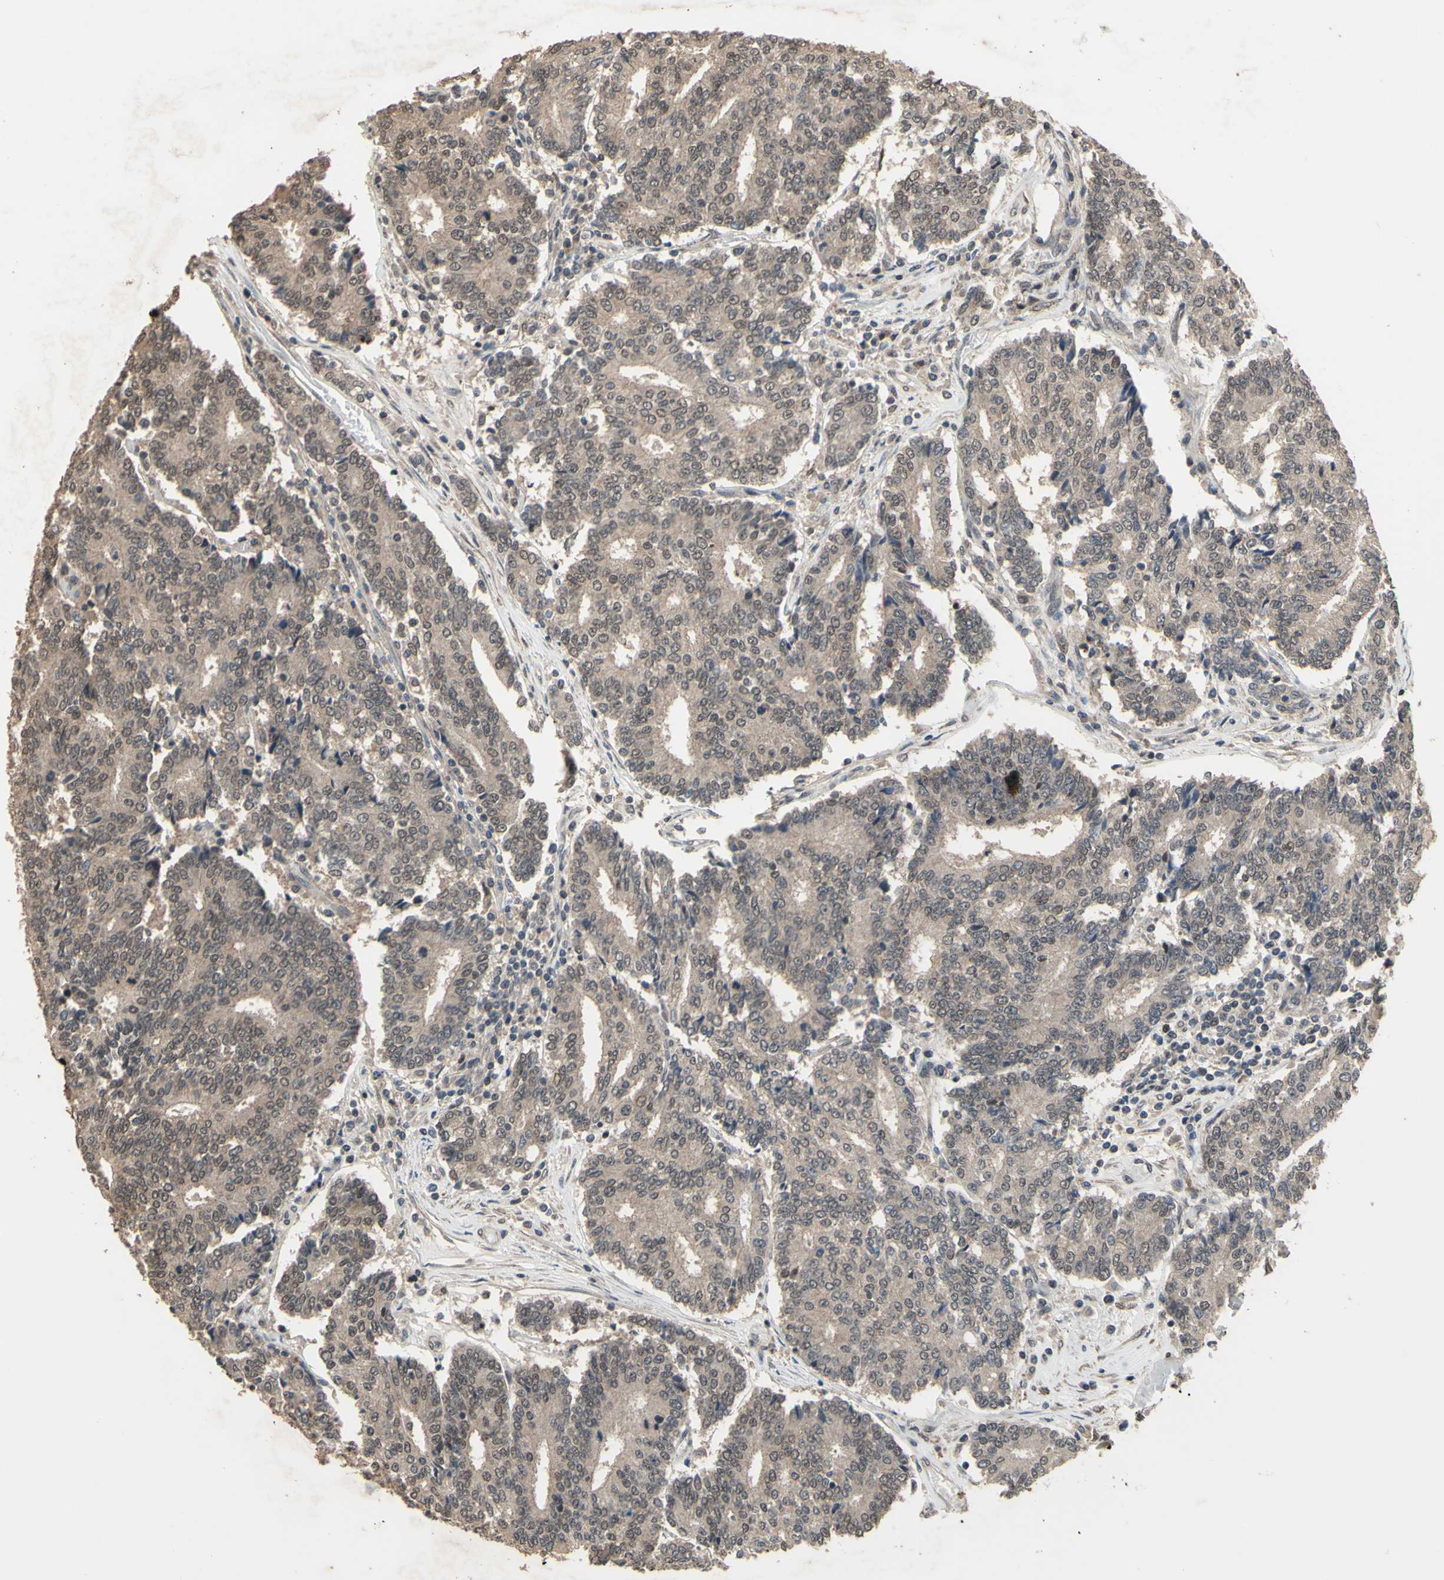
{"staining": {"intensity": "weak", "quantity": ">75%", "location": "cytoplasmic/membranous,nuclear"}, "tissue": "prostate cancer", "cell_type": "Tumor cells", "image_type": "cancer", "snomed": [{"axis": "morphology", "description": "Normal tissue, NOS"}, {"axis": "morphology", "description": "Adenocarcinoma, High grade"}, {"axis": "topography", "description": "Prostate"}, {"axis": "topography", "description": "Seminal veicle"}], "caption": "Tumor cells demonstrate low levels of weak cytoplasmic/membranous and nuclear positivity in approximately >75% of cells in prostate high-grade adenocarcinoma.", "gene": "ZNF174", "patient": {"sex": "male", "age": 55}}